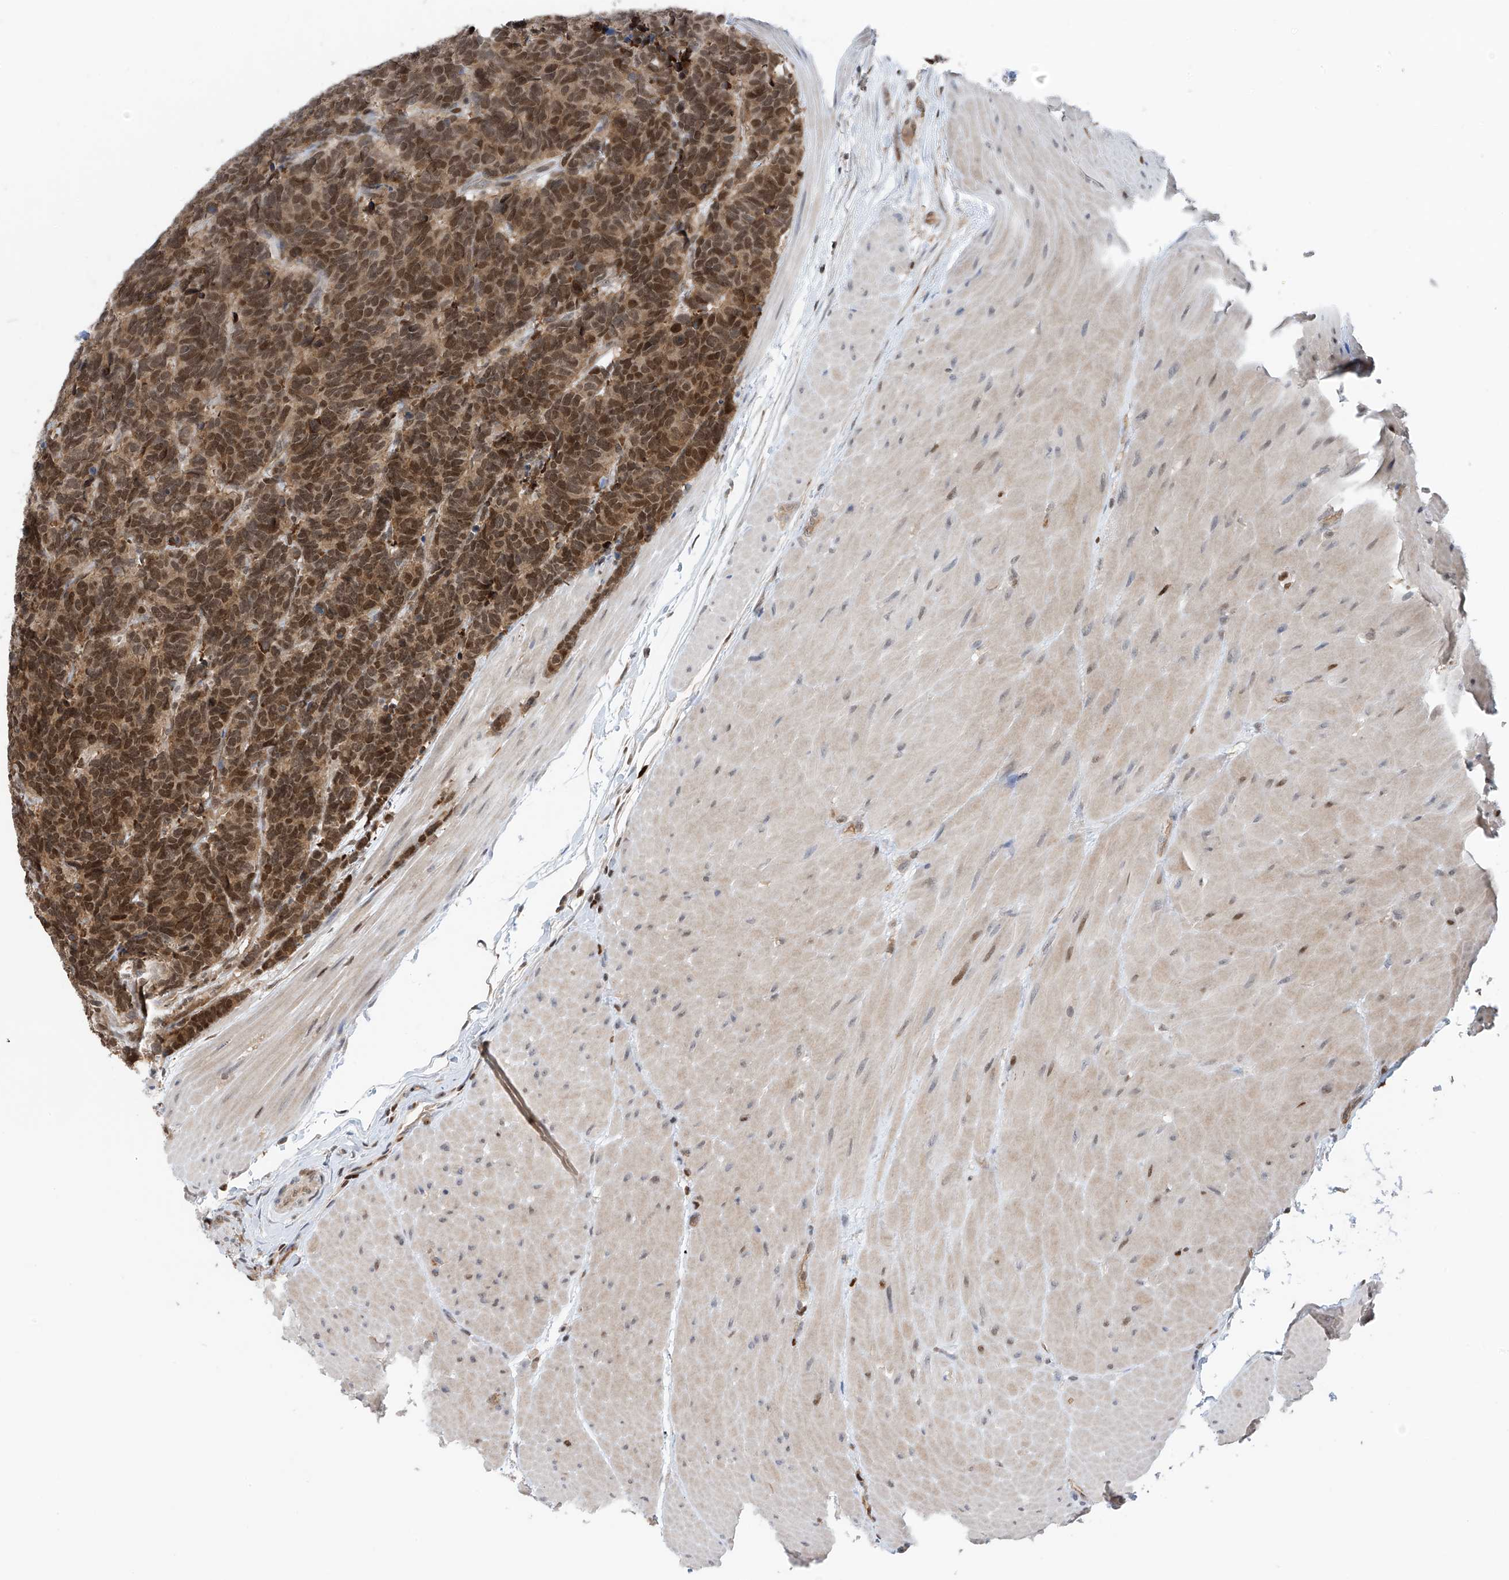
{"staining": {"intensity": "strong", "quantity": ">75%", "location": "cytoplasmic/membranous,nuclear"}, "tissue": "carcinoid", "cell_type": "Tumor cells", "image_type": "cancer", "snomed": [{"axis": "morphology", "description": "Carcinoma, NOS"}, {"axis": "morphology", "description": "Carcinoid, malignant, NOS"}, {"axis": "topography", "description": "Urinary bladder"}], "caption": "Protein staining of carcinoid tissue shows strong cytoplasmic/membranous and nuclear staining in about >75% of tumor cells. Using DAB (3,3'-diaminobenzidine) (brown) and hematoxylin (blue) stains, captured at high magnification using brightfield microscopy.", "gene": "DNAJC9", "patient": {"sex": "male", "age": 57}}